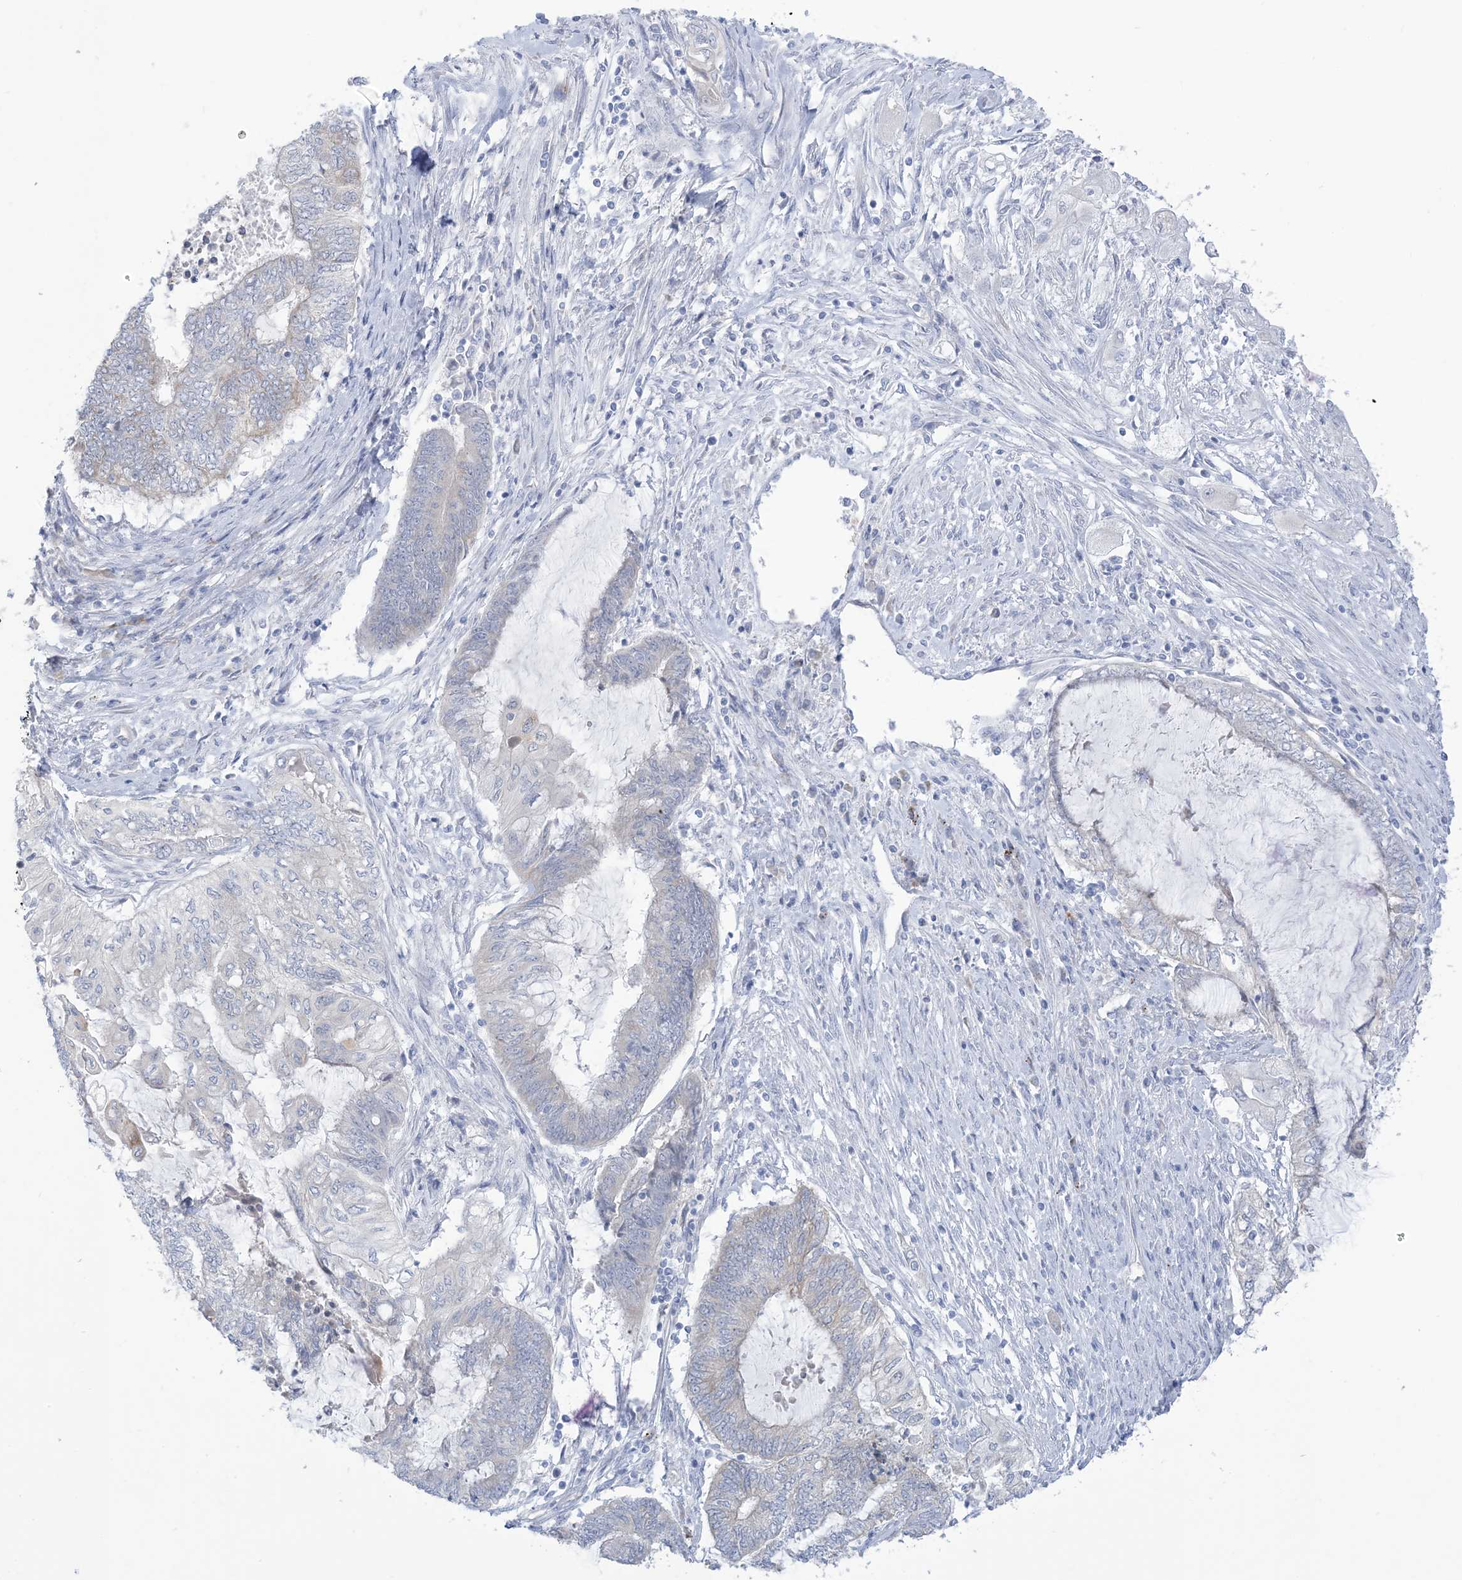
{"staining": {"intensity": "negative", "quantity": "none", "location": "none"}, "tissue": "endometrial cancer", "cell_type": "Tumor cells", "image_type": "cancer", "snomed": [{"axis": "morphology", "description": "Adenocarcinoma, NOS"}, {"axis": "topography", "description": "Uterus"}, {"axis": "topography", "description": "Endometrium"}], "caption": "The immunohistochemistry (IHC) micrograph has no significant staining in tumor cells of endometrial adenocarcinoma tissue. The staining is performed using DAB (3,3'-diaminobenzidine) brown chromogen with nuclei counter-stained in using hematoxylin.", "gene": "XIRP2", "patient": {"sex": "female", "age": 70}}